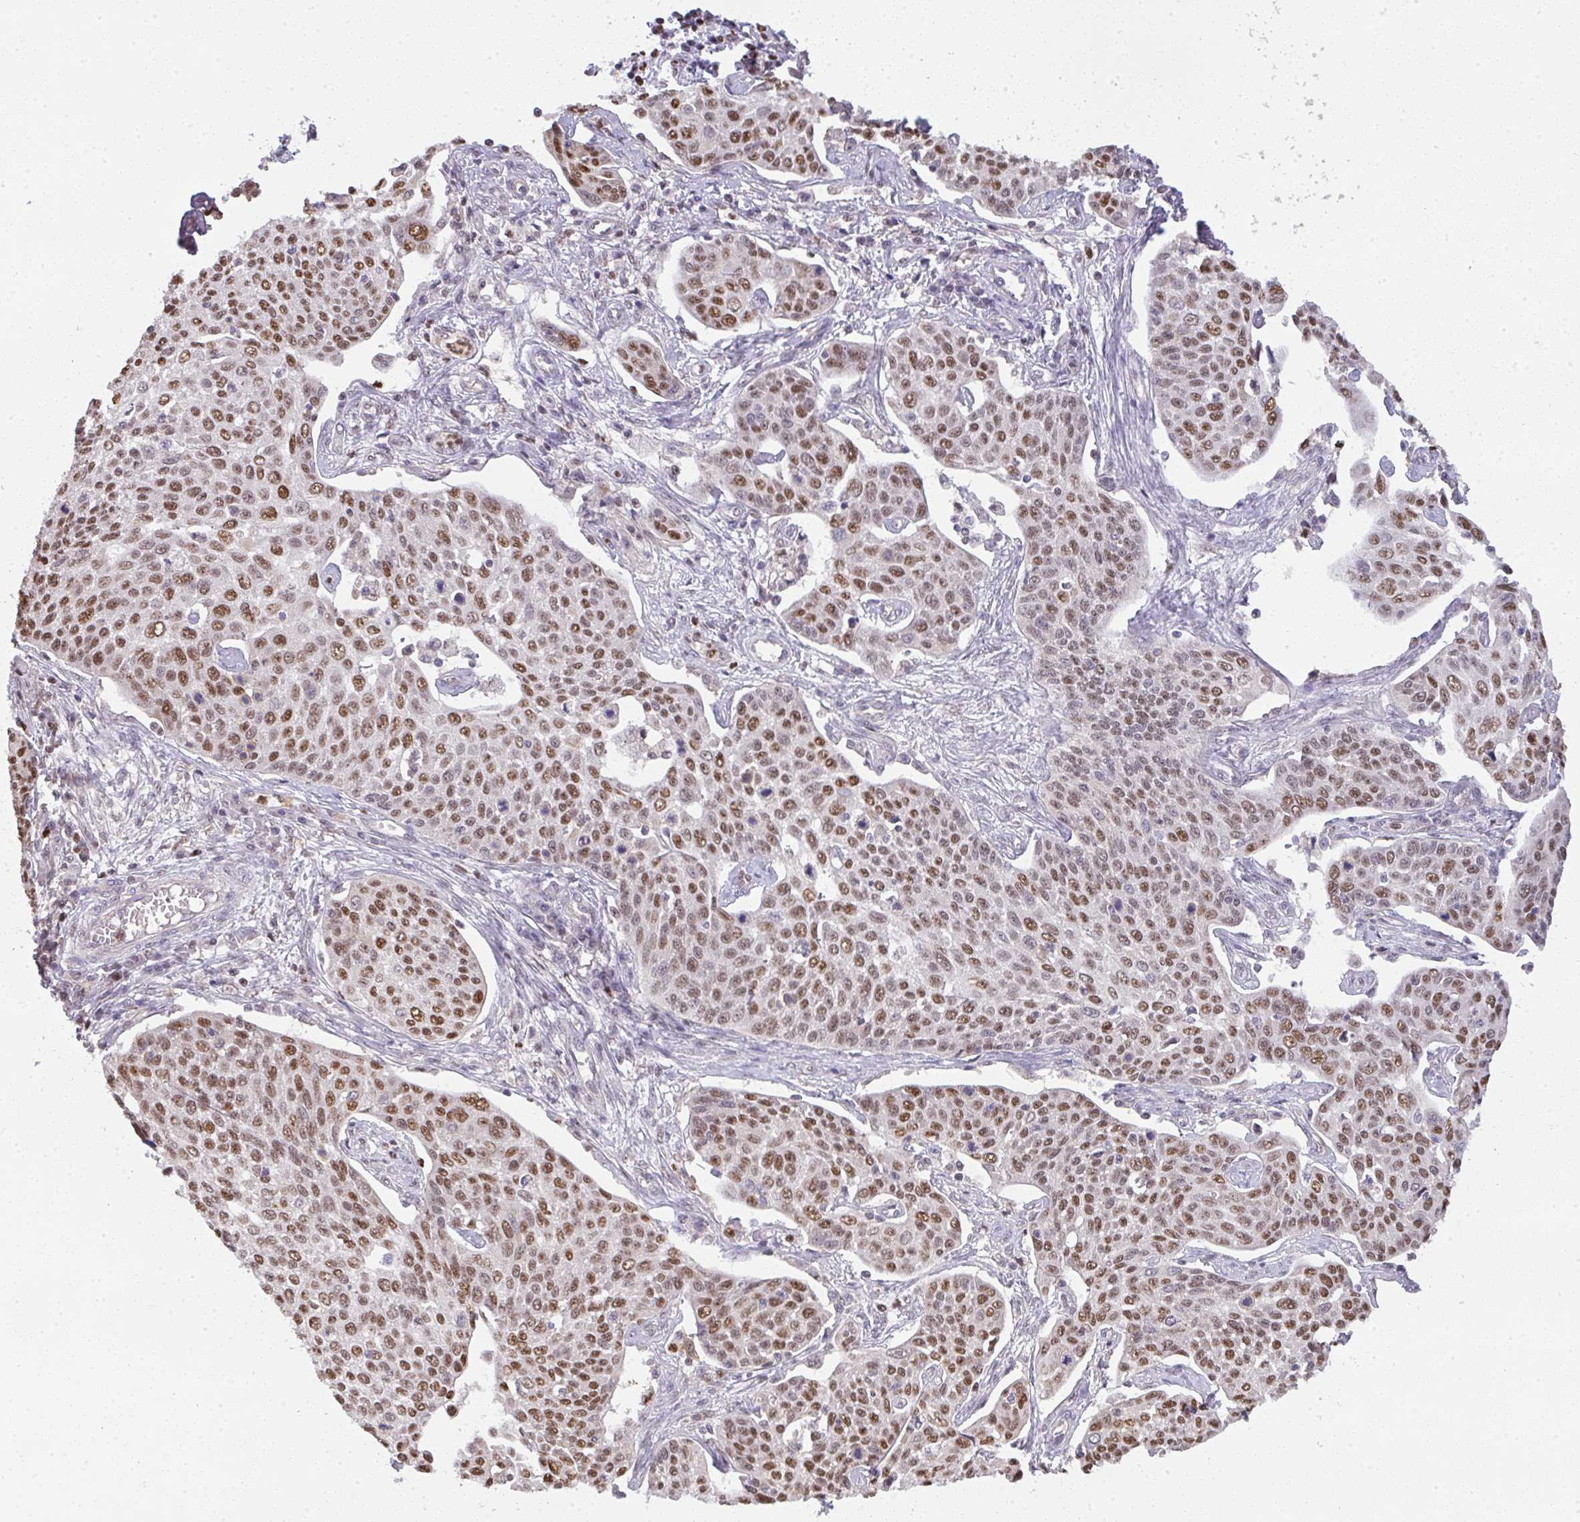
{"staining": {"intensity": "moderate", "quantity": ">75%", "location": "nuclear"}, "tissue": "cervical cancer", "cell_type": "Tumor cells", "image_type": "cancer", "snomed": [{"axis": "morphology", "description": "Squamous cell carcinoma, NOS"}, {"axis": "topography", "description": "Cervix"}], "caption": "IHC image of human squamous cell carcinoma (cervical) stained for a protein (brown), which demonstrates medium levels of moderate nuclear positivity in approximately >75% of tumor cells.", "gene": "BBX", "patient": {"sex": "female", "age": 34}}